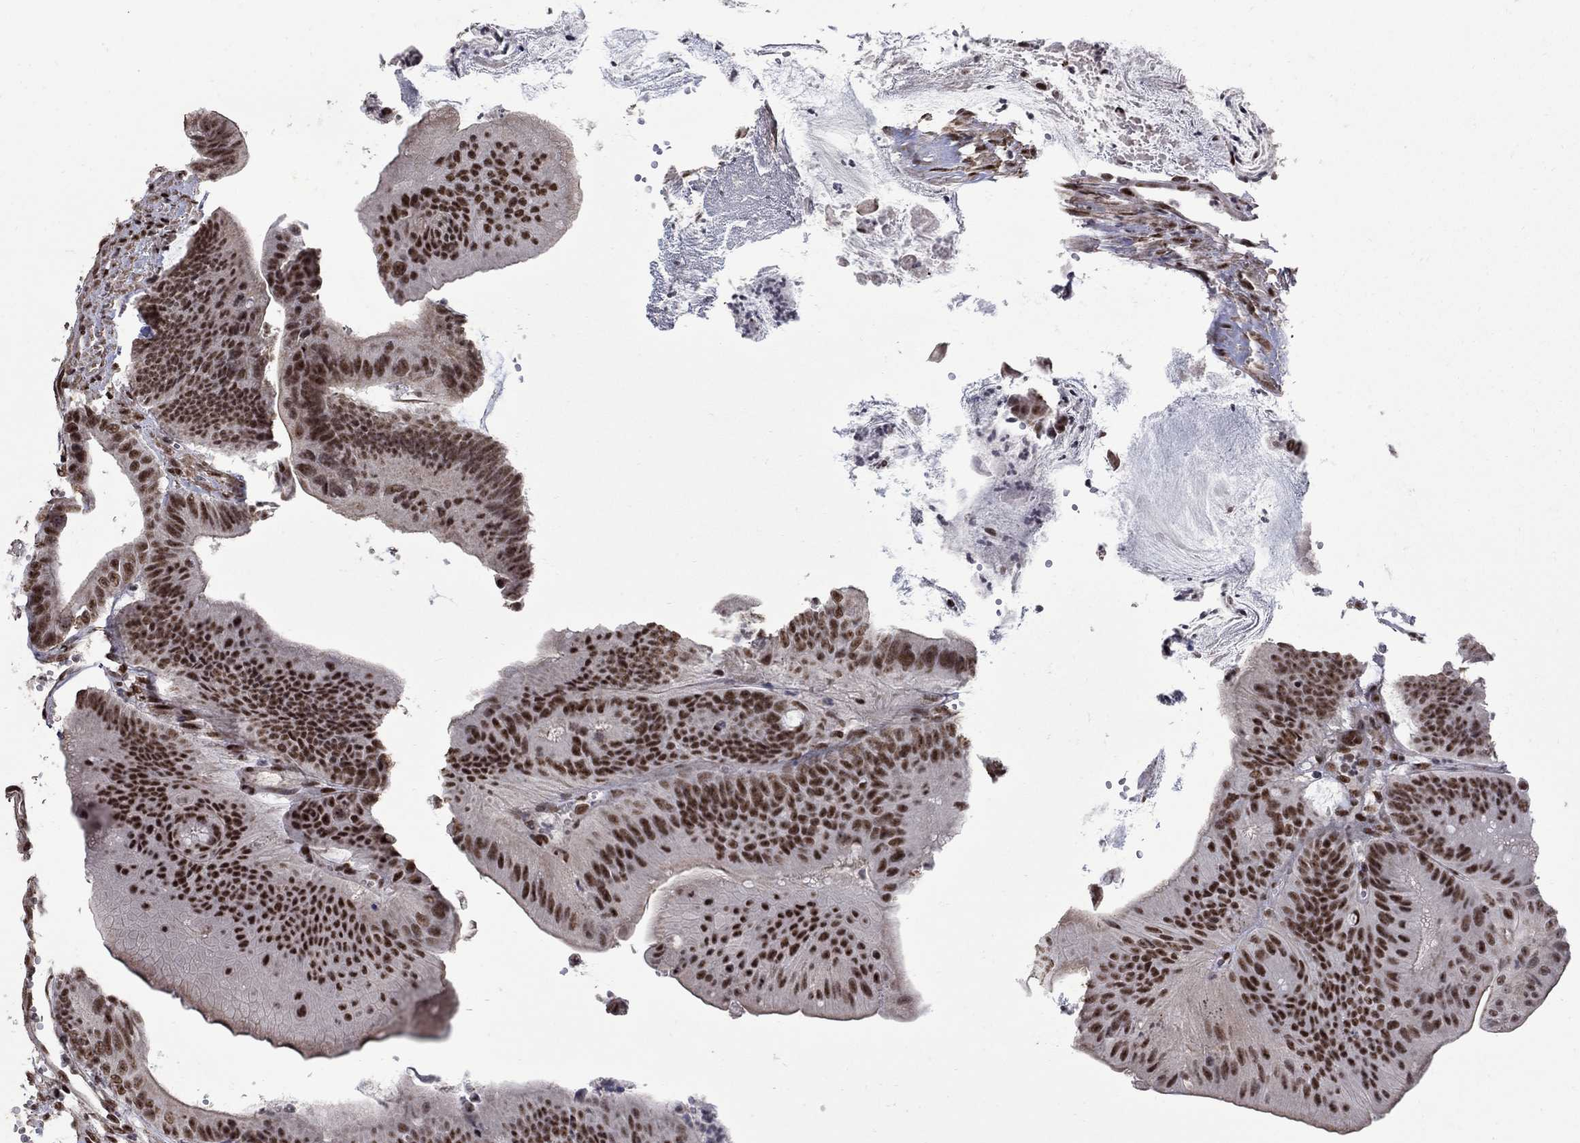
{"staining": {"intensity": "strong", "quantity": ">75%", "location": "nuclear"}, "tissue": "colorectal cancer", "cell_type": "Tumor cells", "image_type": "cancer", "snomed": [{"axis": "morphology", "description": "Adenocarcinoma, NOS"}, {"axis": "topography", "description": "Colon"}], "caption": "High-magnification brightfield microscopy of colorectal cancer stained with DAB (brown) and counterstained with hematoxylin (blue). tumor cells exhibit strong nuclear staining is present in about>75% of cells.", "gene": "PNISR", "patient": {"sex": "female", "age": 69}}